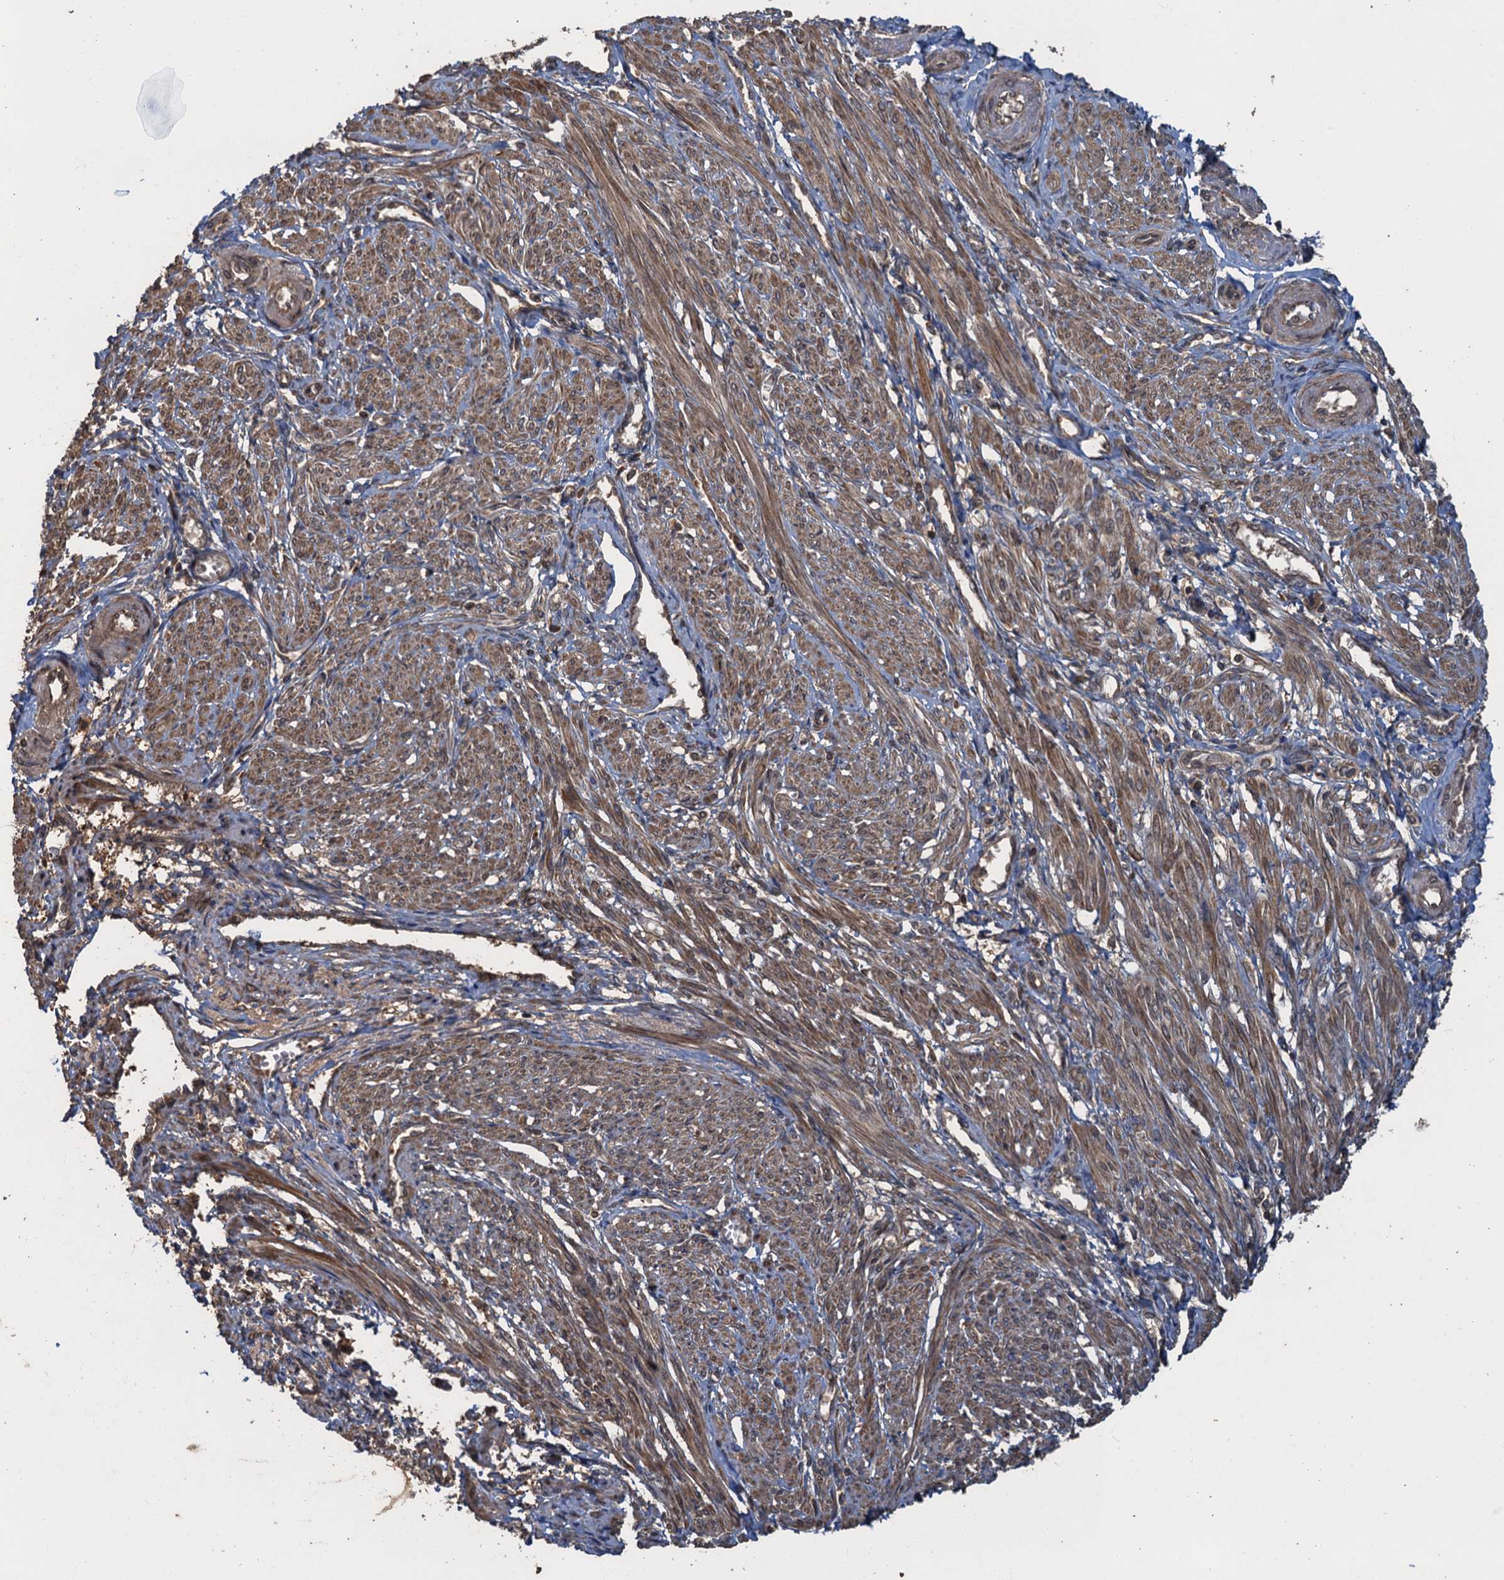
{"staining": {"intensity": "moderate", "quantity": "25%-75%", "location": "cytoplasmic/membranous"}, "tissue": "smooth muscle", "cell_type": "Smooth muscle cells", "image_type": "normal", "snomed": [{"axis": "morphology", "description": "Normal tissue, NOS"}, {"axis": "topography", "description": "Smooth muscle"}], "caption": "Benign smooth muscle displays moderate cytoplasmic/membranous staining in approximately 25%-75% of smooth muscle cells, visualized by immunohistochemistry.", "gene": "GLE1", "patient": {"sex": "female", "age": 39}}